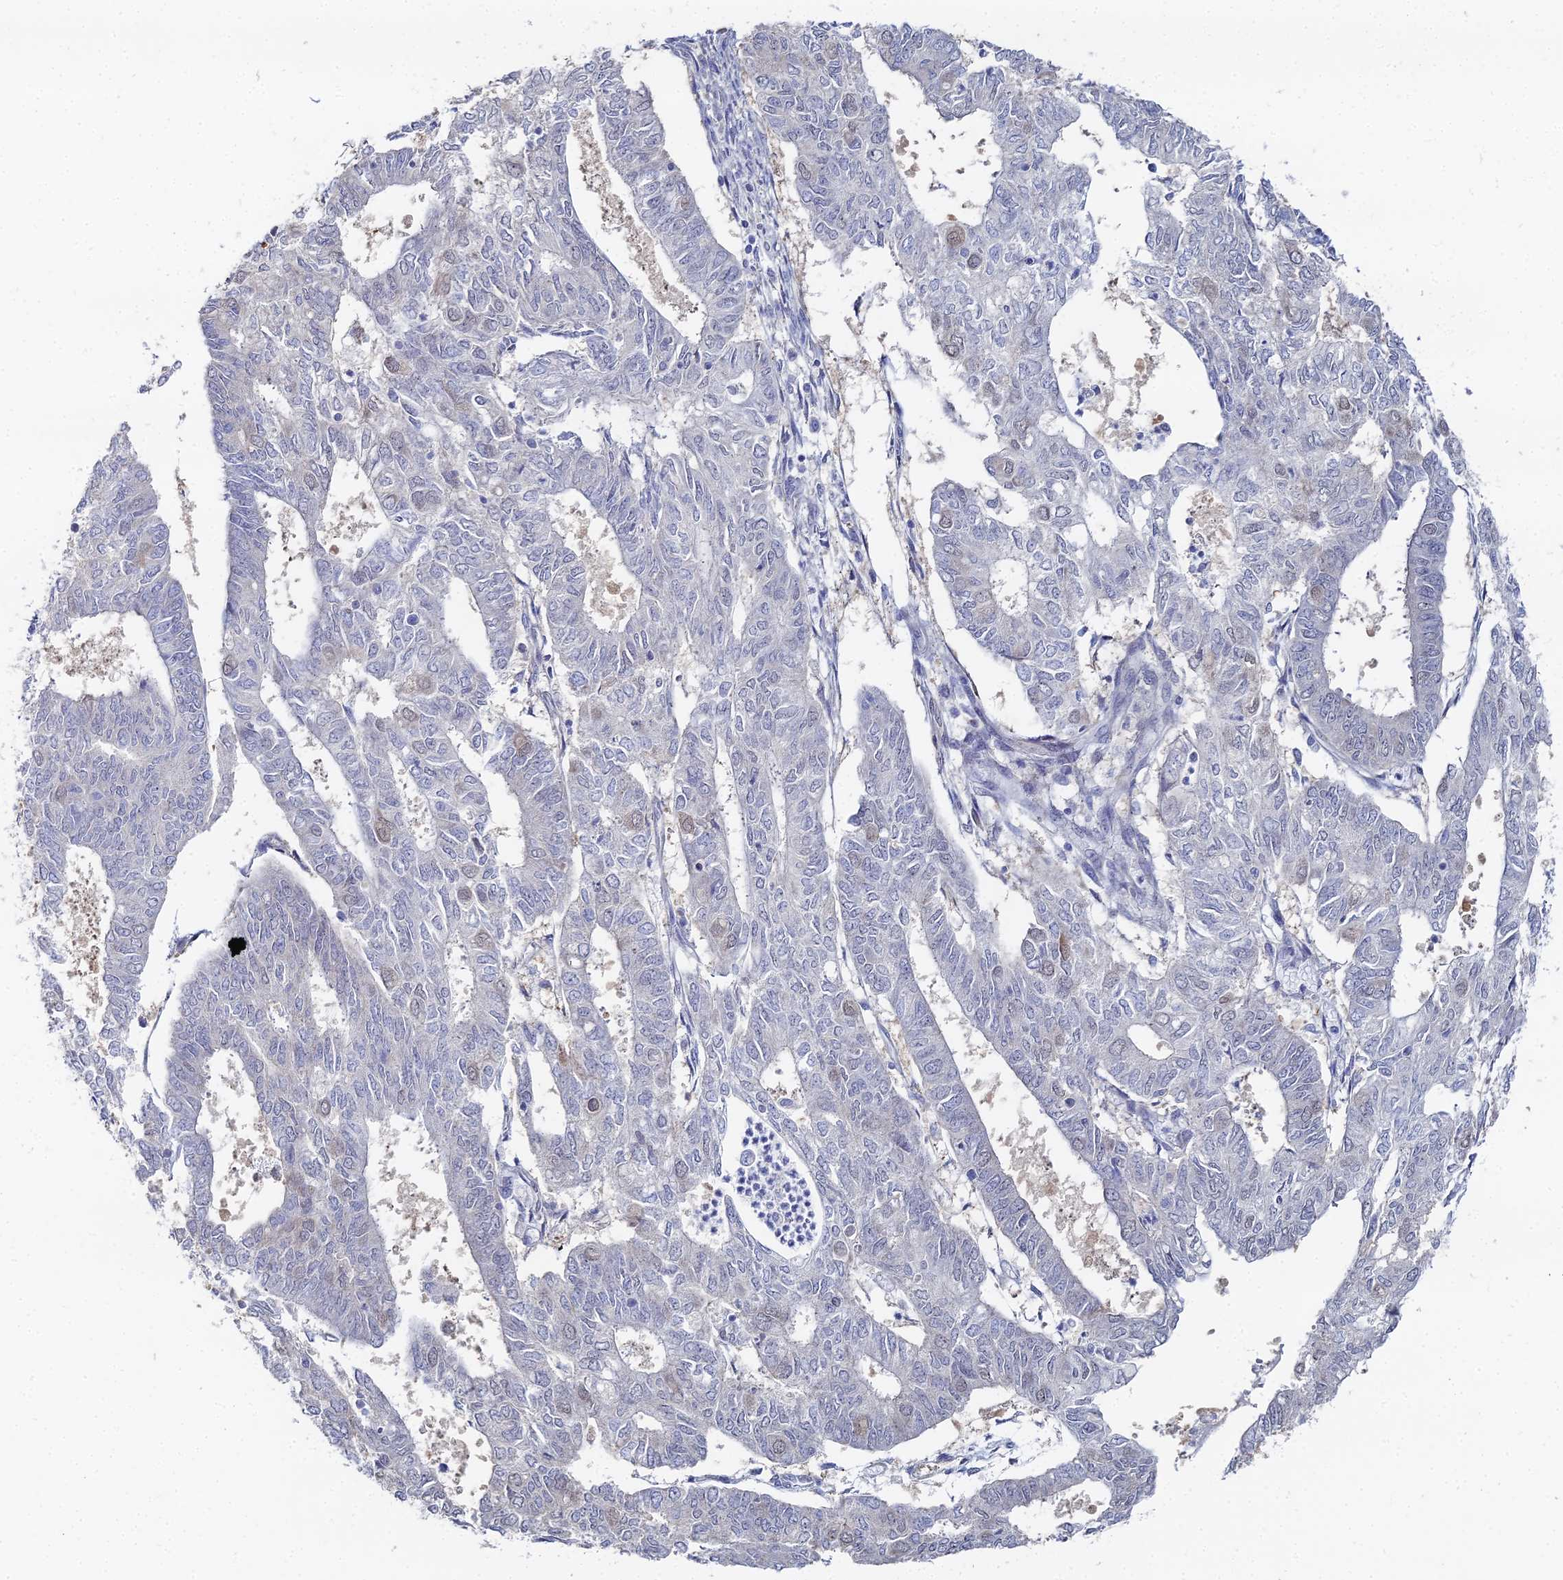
{"staining": {"intensity": "weak", "quantity": "25%-75%", "location": "nuclear"}, "tissue": "endometrial cancer", "cell_type": "Tumor cells", "image_type": "cancer", "snomed": [{"axis": "morphology", "description": "Adenocarcinoma, NOS"}, {"axis": "topography", "description": "Endometrium"}], "caption": "Immunohistochemical staining of endometrial cancer reveals low levels of weak nuclear protein staining in about 25%-75% of tumor cells.", "gene": "THAP4", "patient": {"sex": "female", "age": 68}}